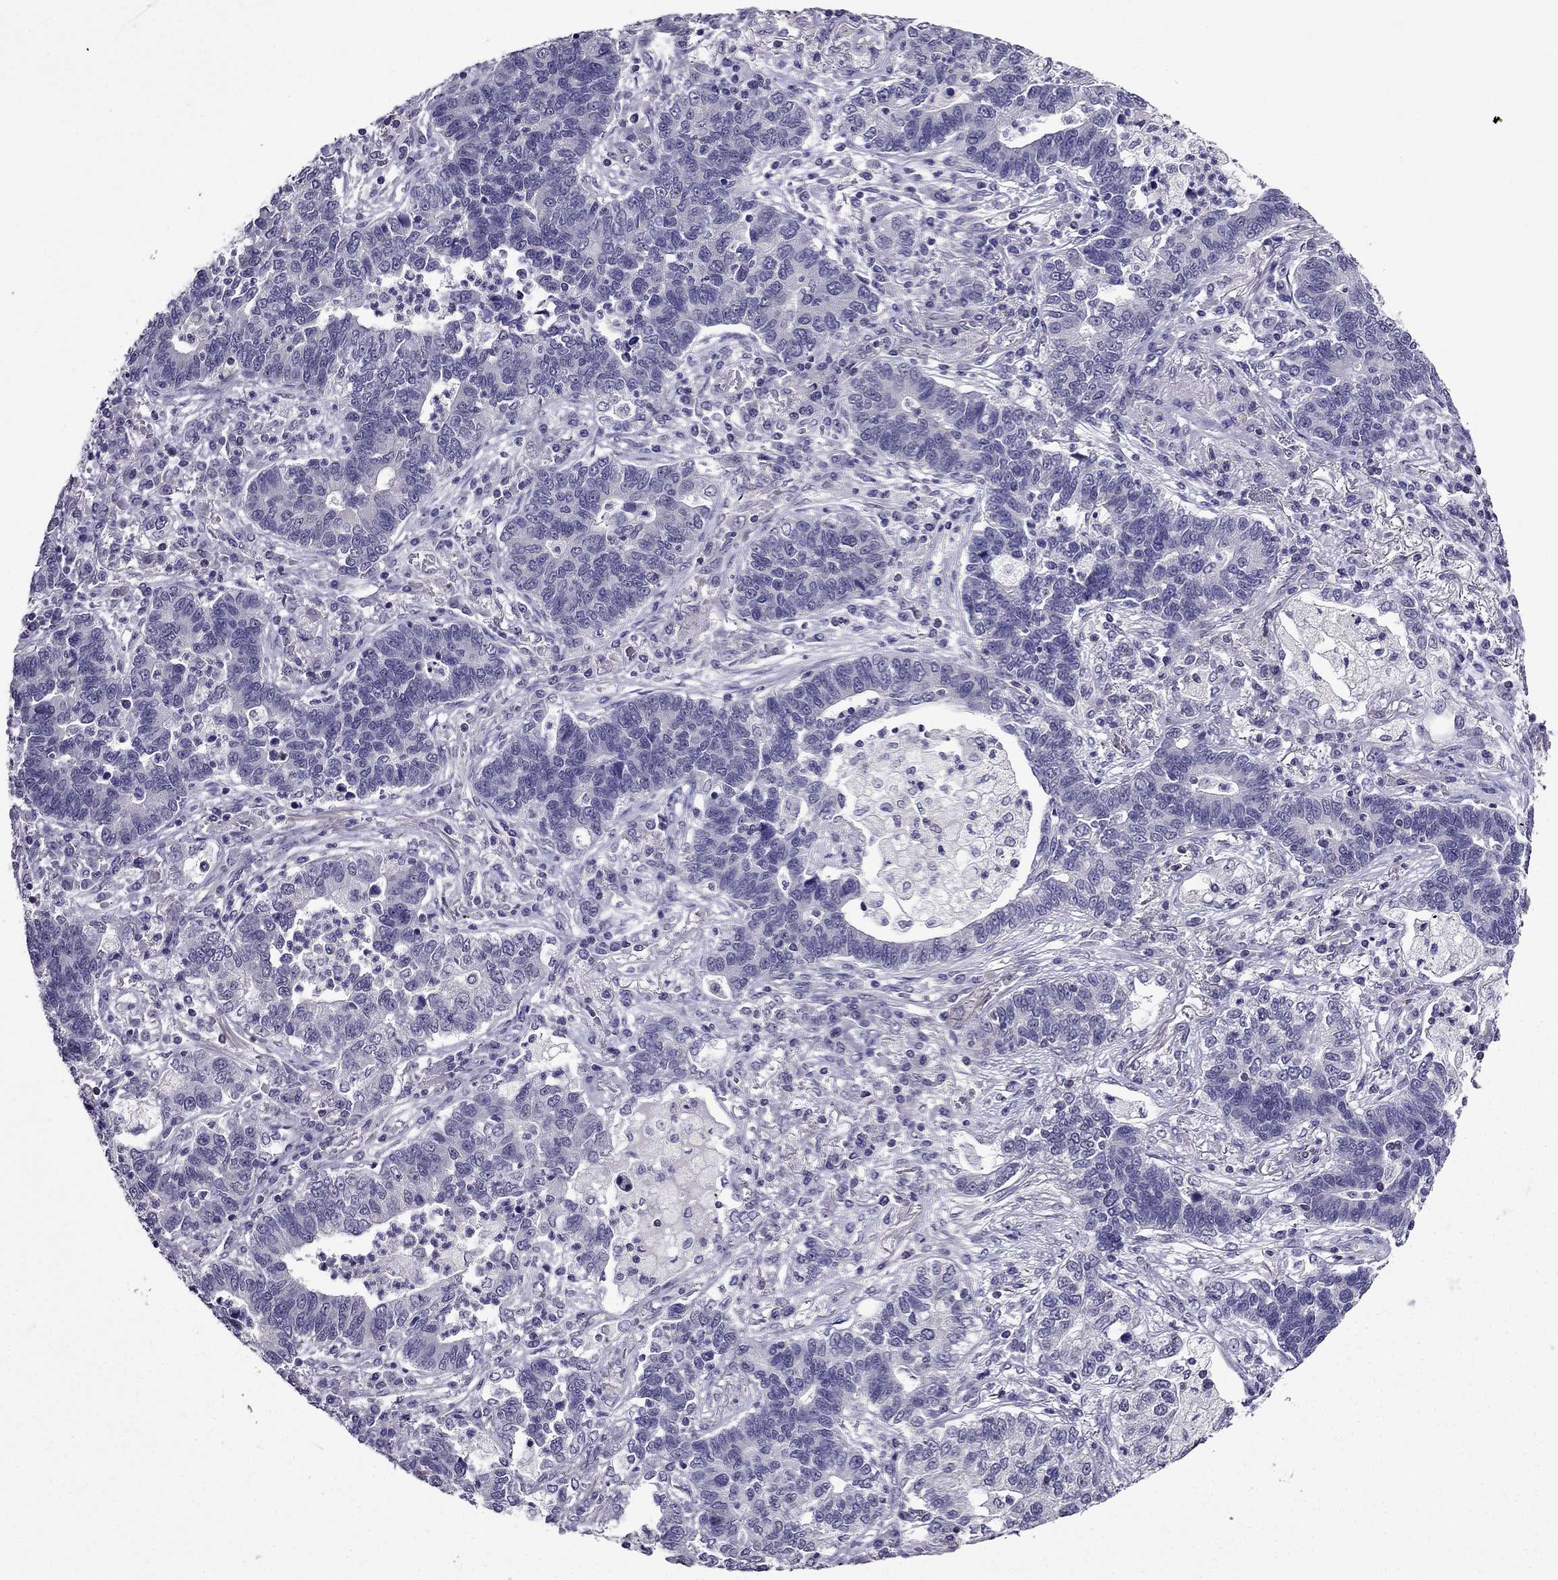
{"staining": {"intensity": "negative", "quantity": "none", "location": "none"}, "tissue": "lung cancer", "cell_type": "Tumor cells", "image_type": "cancer", "snomed": [{"axis": "morphology", "description": "Adenocarcinoma, NOS"}, {"axis": "topography", "description": "Lung"}], "caption": "Immunohistochemical staining of lung cancer (adenocarcinoma) demonstrates no significant staining in tumor cells.", "gene": "AAK1", "patient": {"sex": "female", "age": 57}}